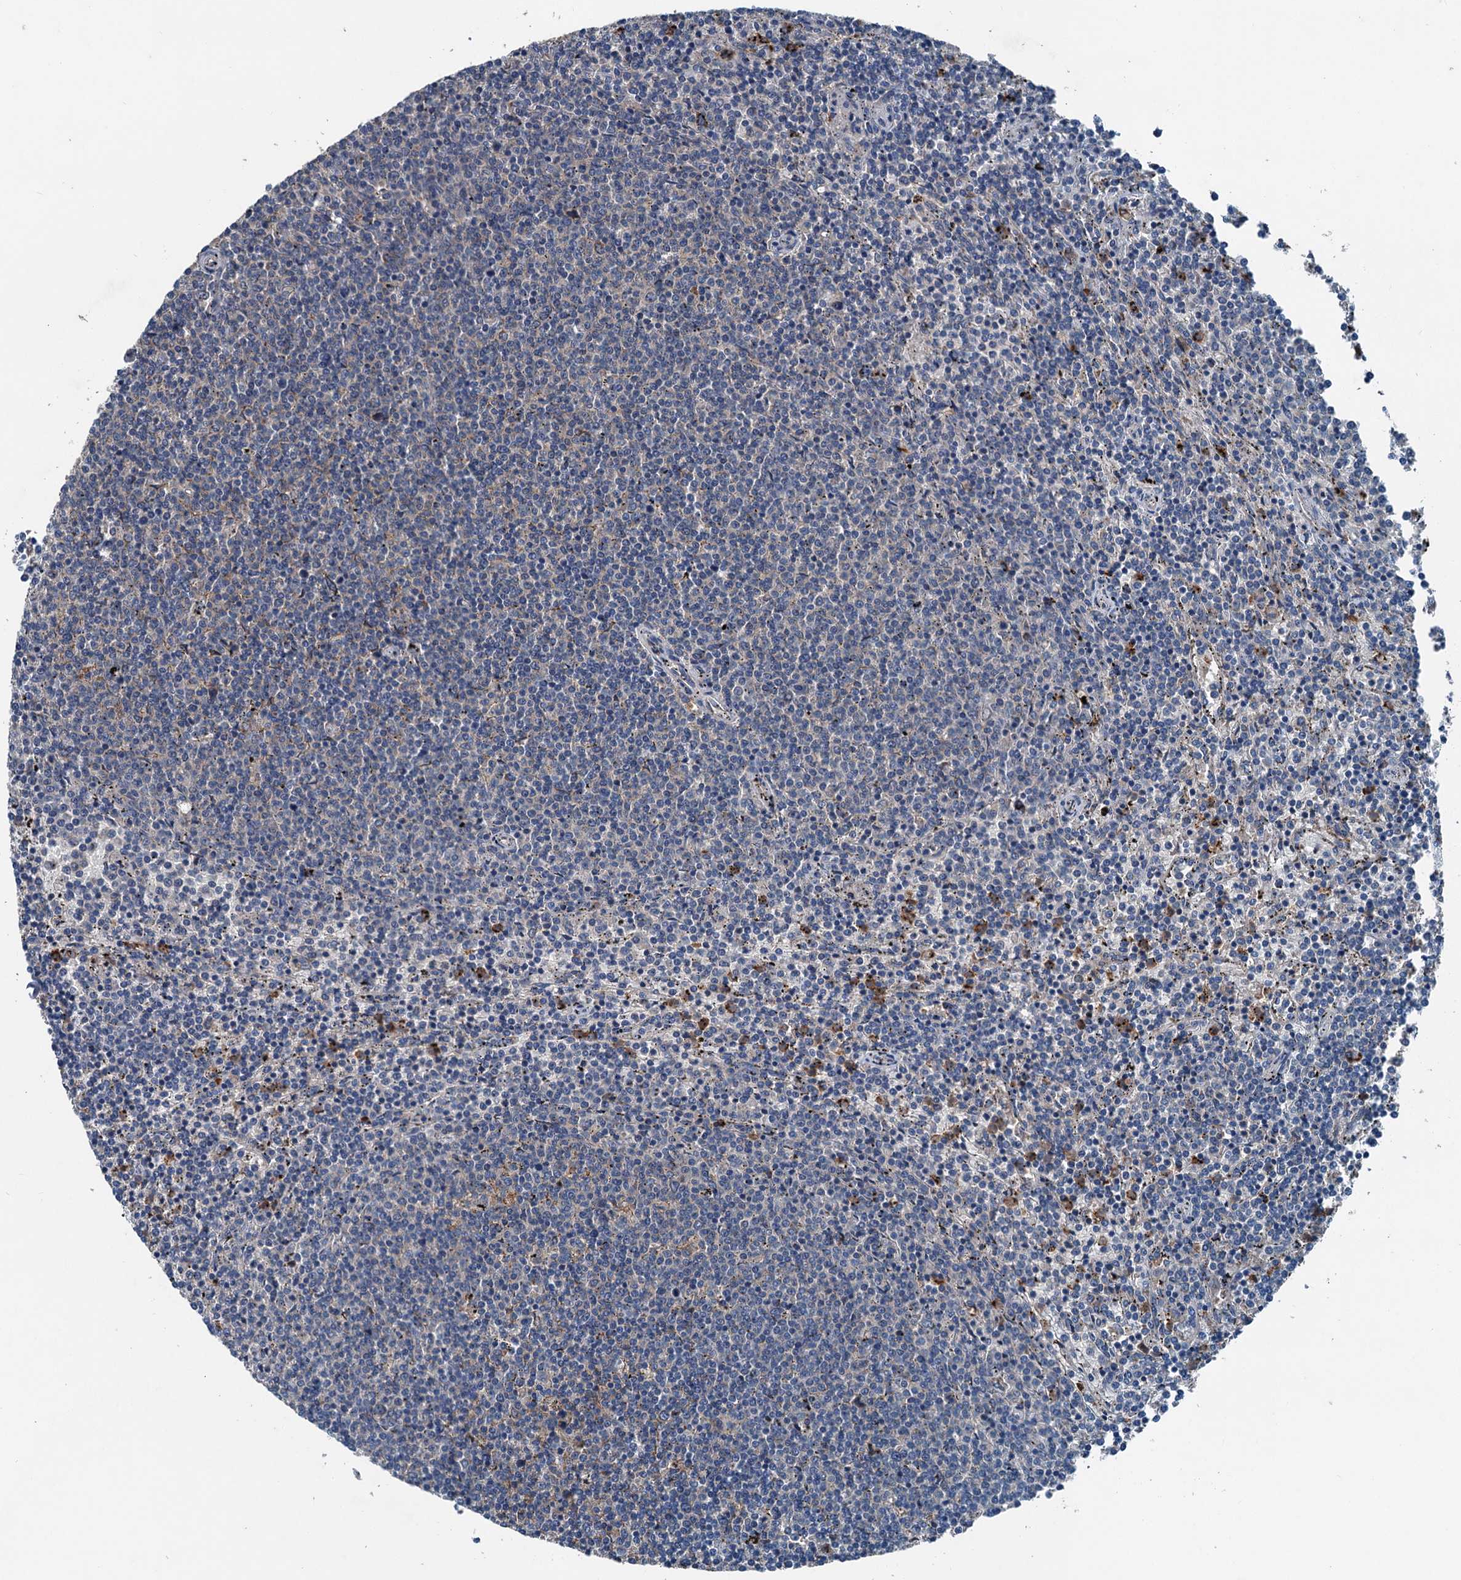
{"staining": {"intensity": "negative", "quantity": "none", "location": "none"}, "tissue": "lymphoma", "cell_type": "Tumor cells", "image_type": "cancer", "snomed": [{"axis": "morphology", "description": "Malignant lymphoma, non-Hodgkin's type, Low grade"}, {"axis": "topography", "description": "Spleen"}], "caption": "This is a histopathology image of IHC staining of low-grade malignant lymphoma, non-Hodgkin's type, which shows no expression in tumor cells.", "gene": "PDSS1", "patient": {"sex": "female", "age": 50}}